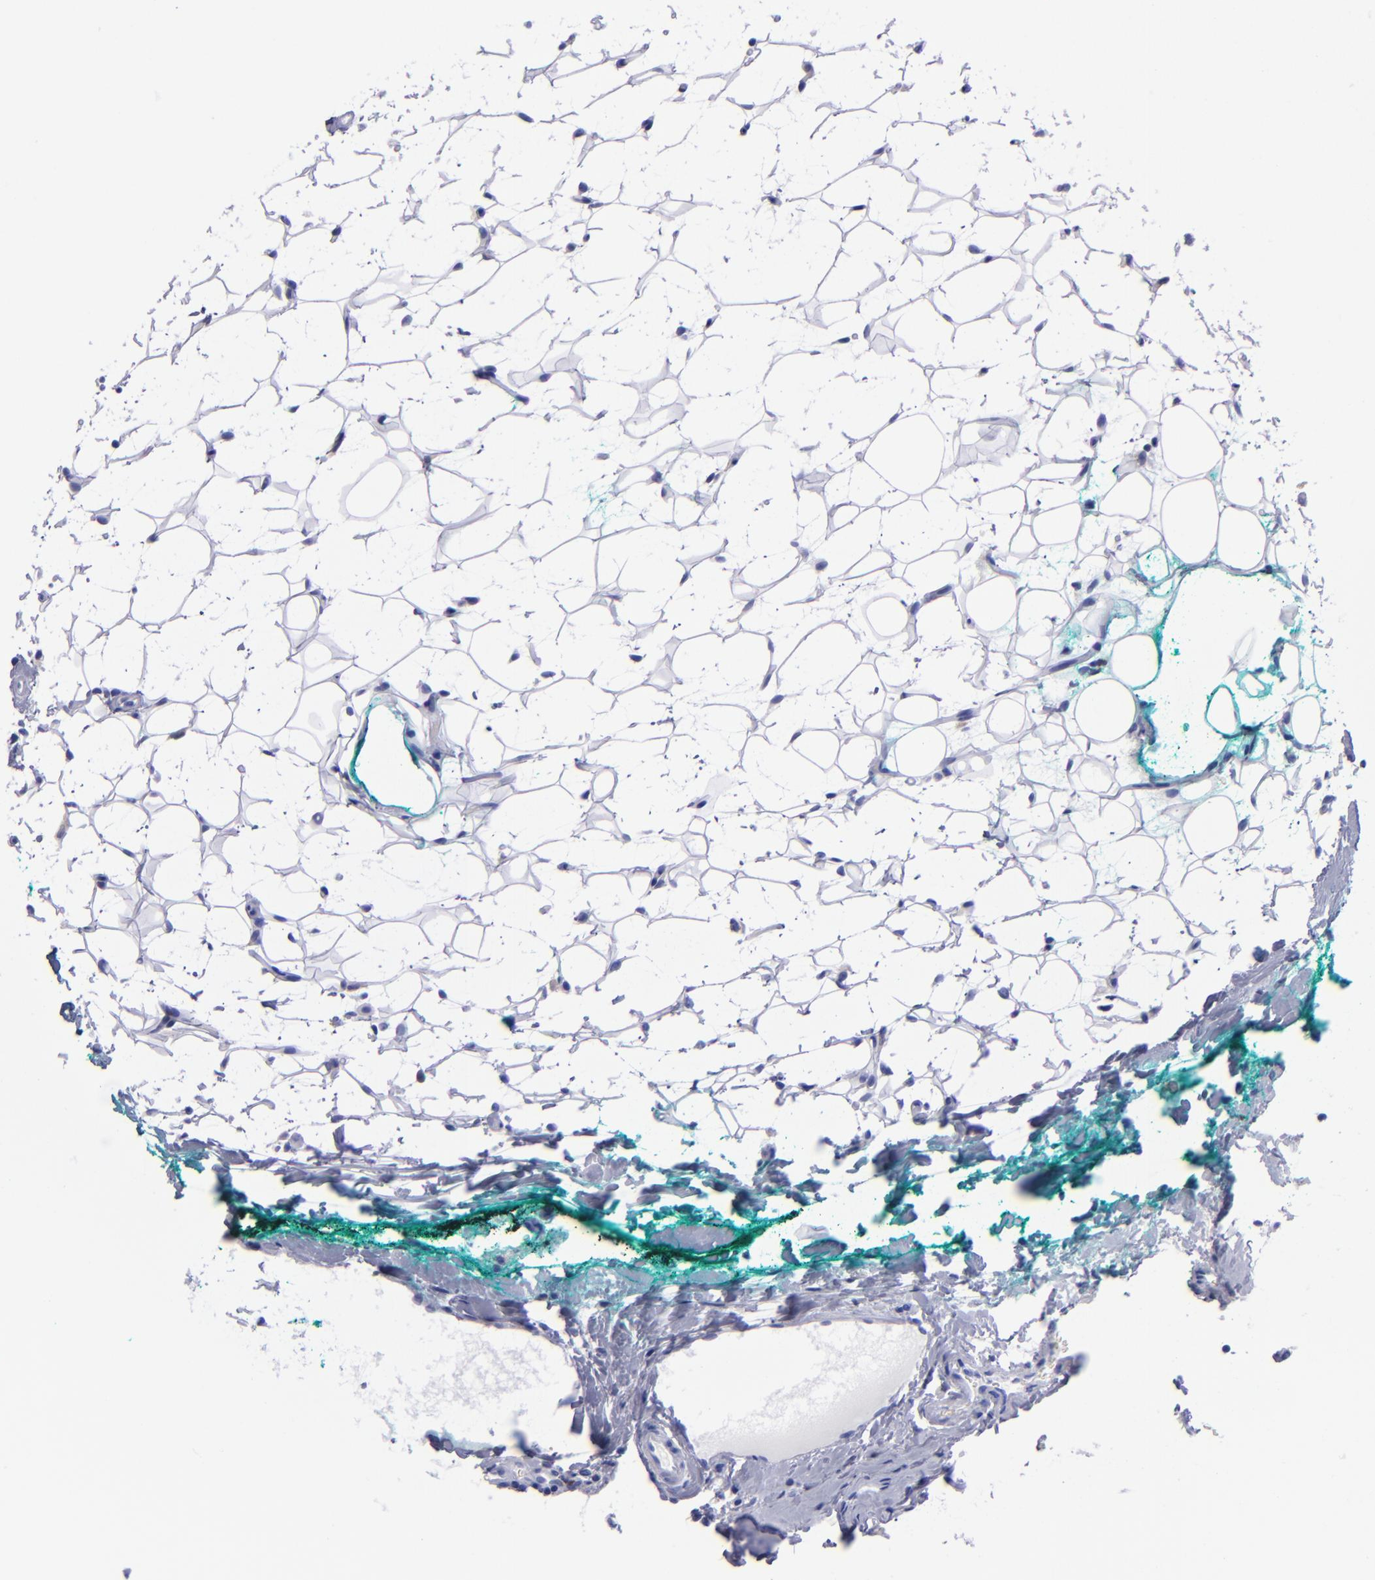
{"staining": {"intensity": "negative", "quantity": "none", "location": "none"}, "tissue": "breast cancer", "cell_type": "Tumor cells", "image_type": "cancer", "snomed": [{"axis": "morphology", "description": "Duct carcinoma"}, {"axis": "topography", "description": "Breast"}], "caption": "Tumor cells are negative for brown protein staining in breast cancer (invasive ductal carcinoma). (Stains: DAB IHC with hematoxylin counter stain, Microscopy: brightfield microscopy at high magnification).", "gene": "CR1", "patient": {"sex": "female", "age": 24}}